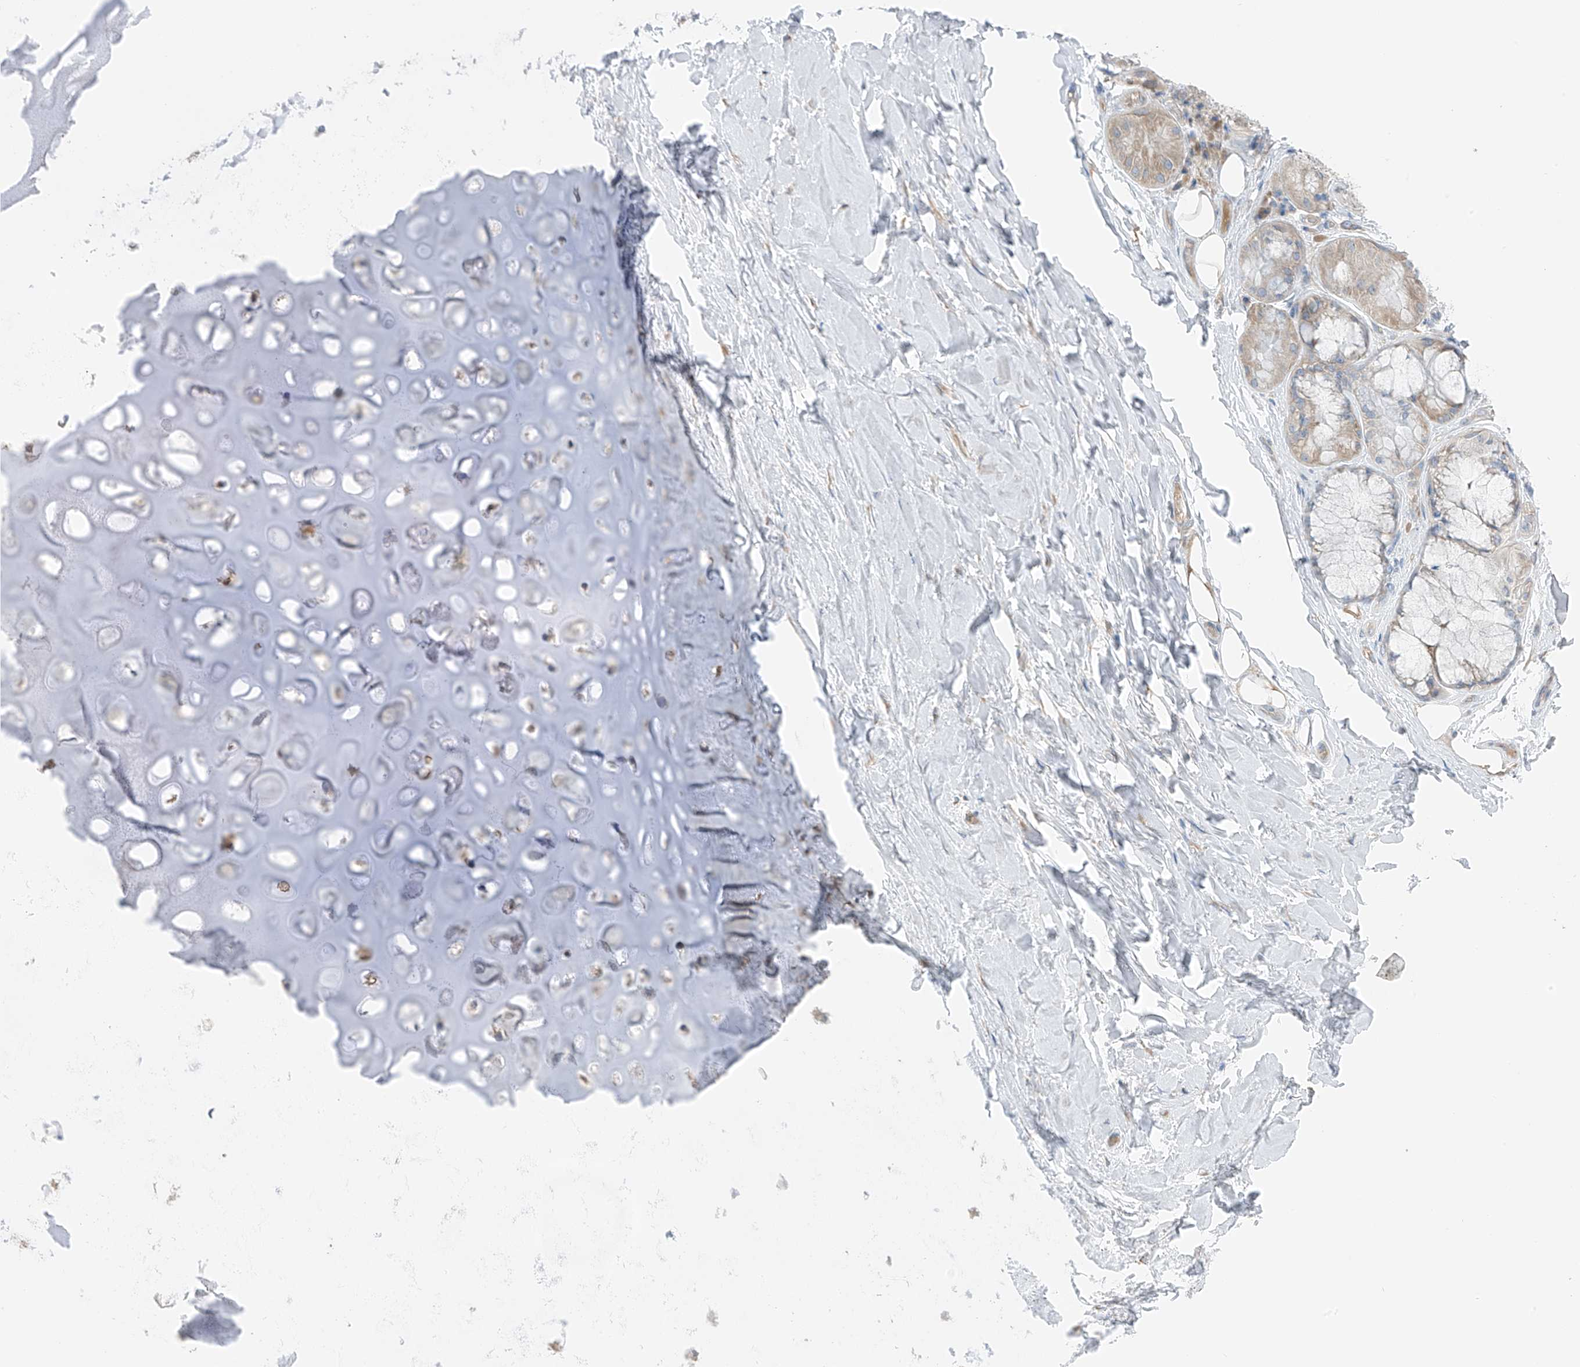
{"staining": {"intensity": "negative", "quantity": "none", "location": "none"}, "tissue": "adipose tissue", "cell_type": "Adipocytes", "image_type": "normal", "snomed": [{"axis": "morphology", "description": "Normal tissue, NOS"}, {"axis": "morphology", "description": "Squamous cell carcinoma, NOS"}, {"axis": "topography", "description": "Lymph node"}, {"axis": "topography", "description": "Bronchus"}, {"axis": "topography", "description": "Lung"}], "caption": "Image shows no significant protein expression in adipocytes of benign adipose tissue.", "gene": "NALCN", "patient": {"sex": "male", "age": 66}}